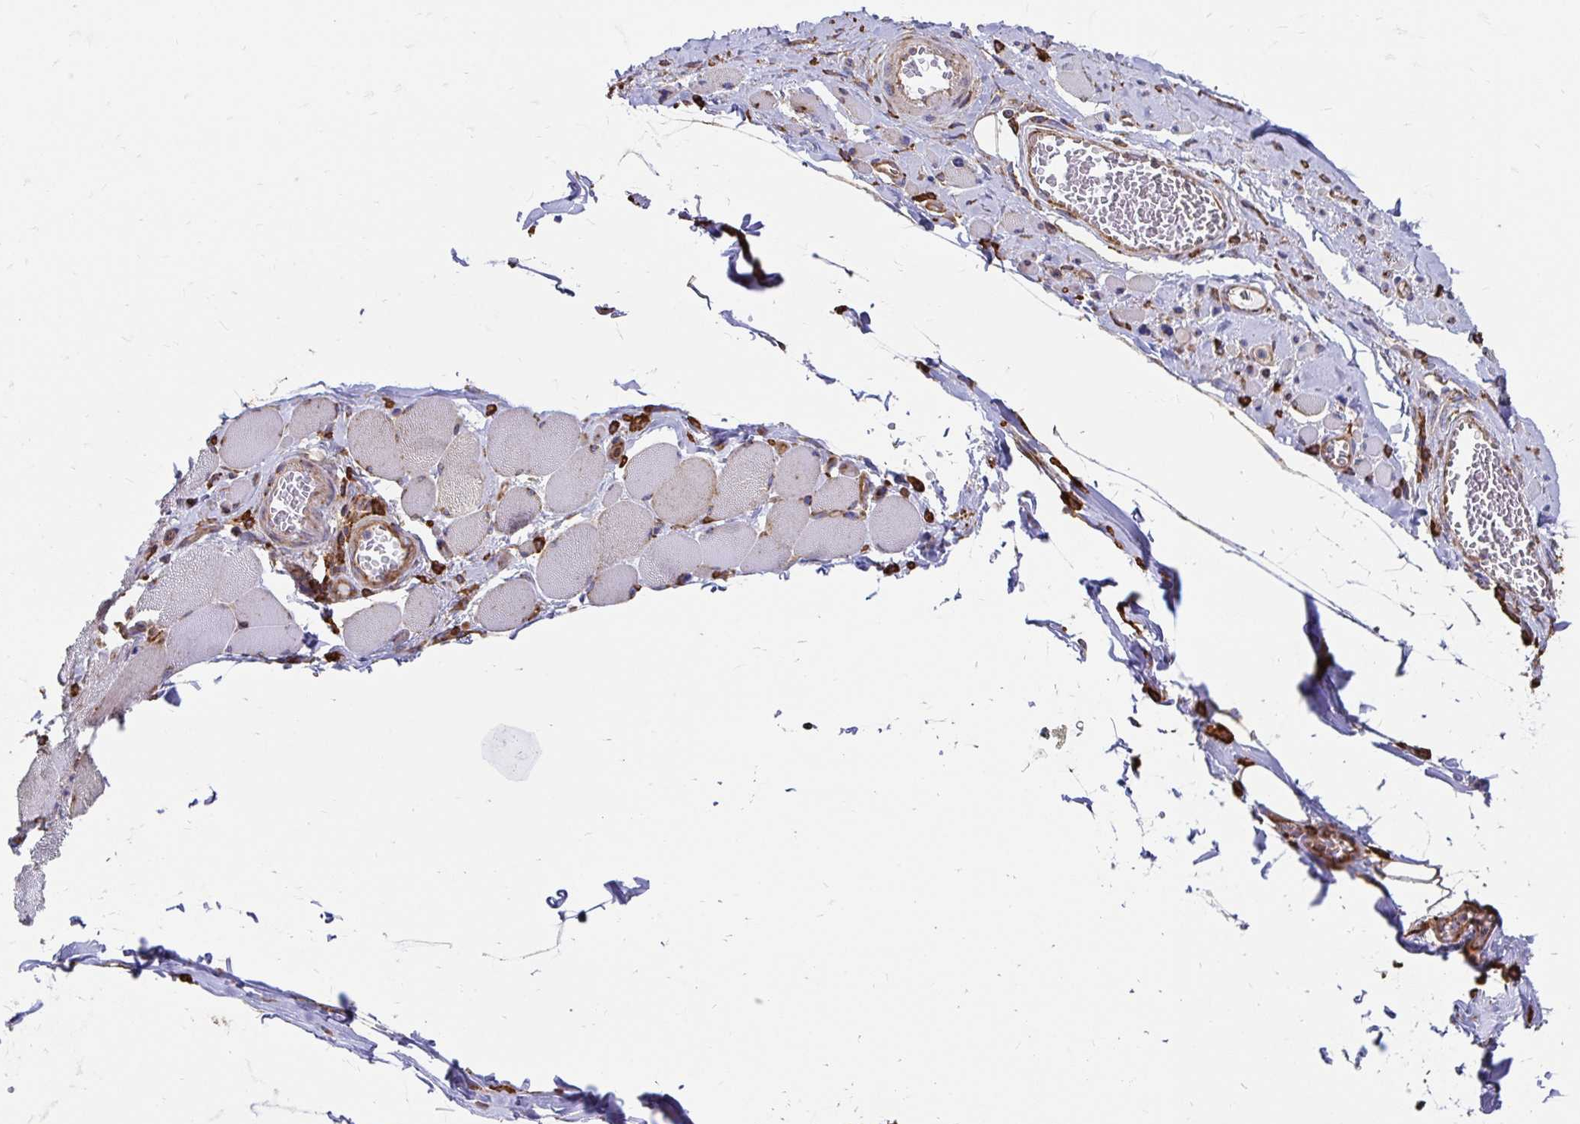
{"staining": {"intensity": "negative", "quantity": "none", "location": "none"}, "tissue": "skeletal muscle", "cell_type": "Myocytes", "image_type": "normal", "snomed": [{"axis": "morphology", "description": "Normal tissue, NOS"}, {"axis": "topography", "description": "Skeletal muscle"}], "caption": "Immunohistochemistry (IHC) micrograph of normal human skeletal muscle stained for a protein (brown), which exhibits no positivity in myocytes.", "gene": "CLTC", "patient": {"sex": "female", "age": 75}}